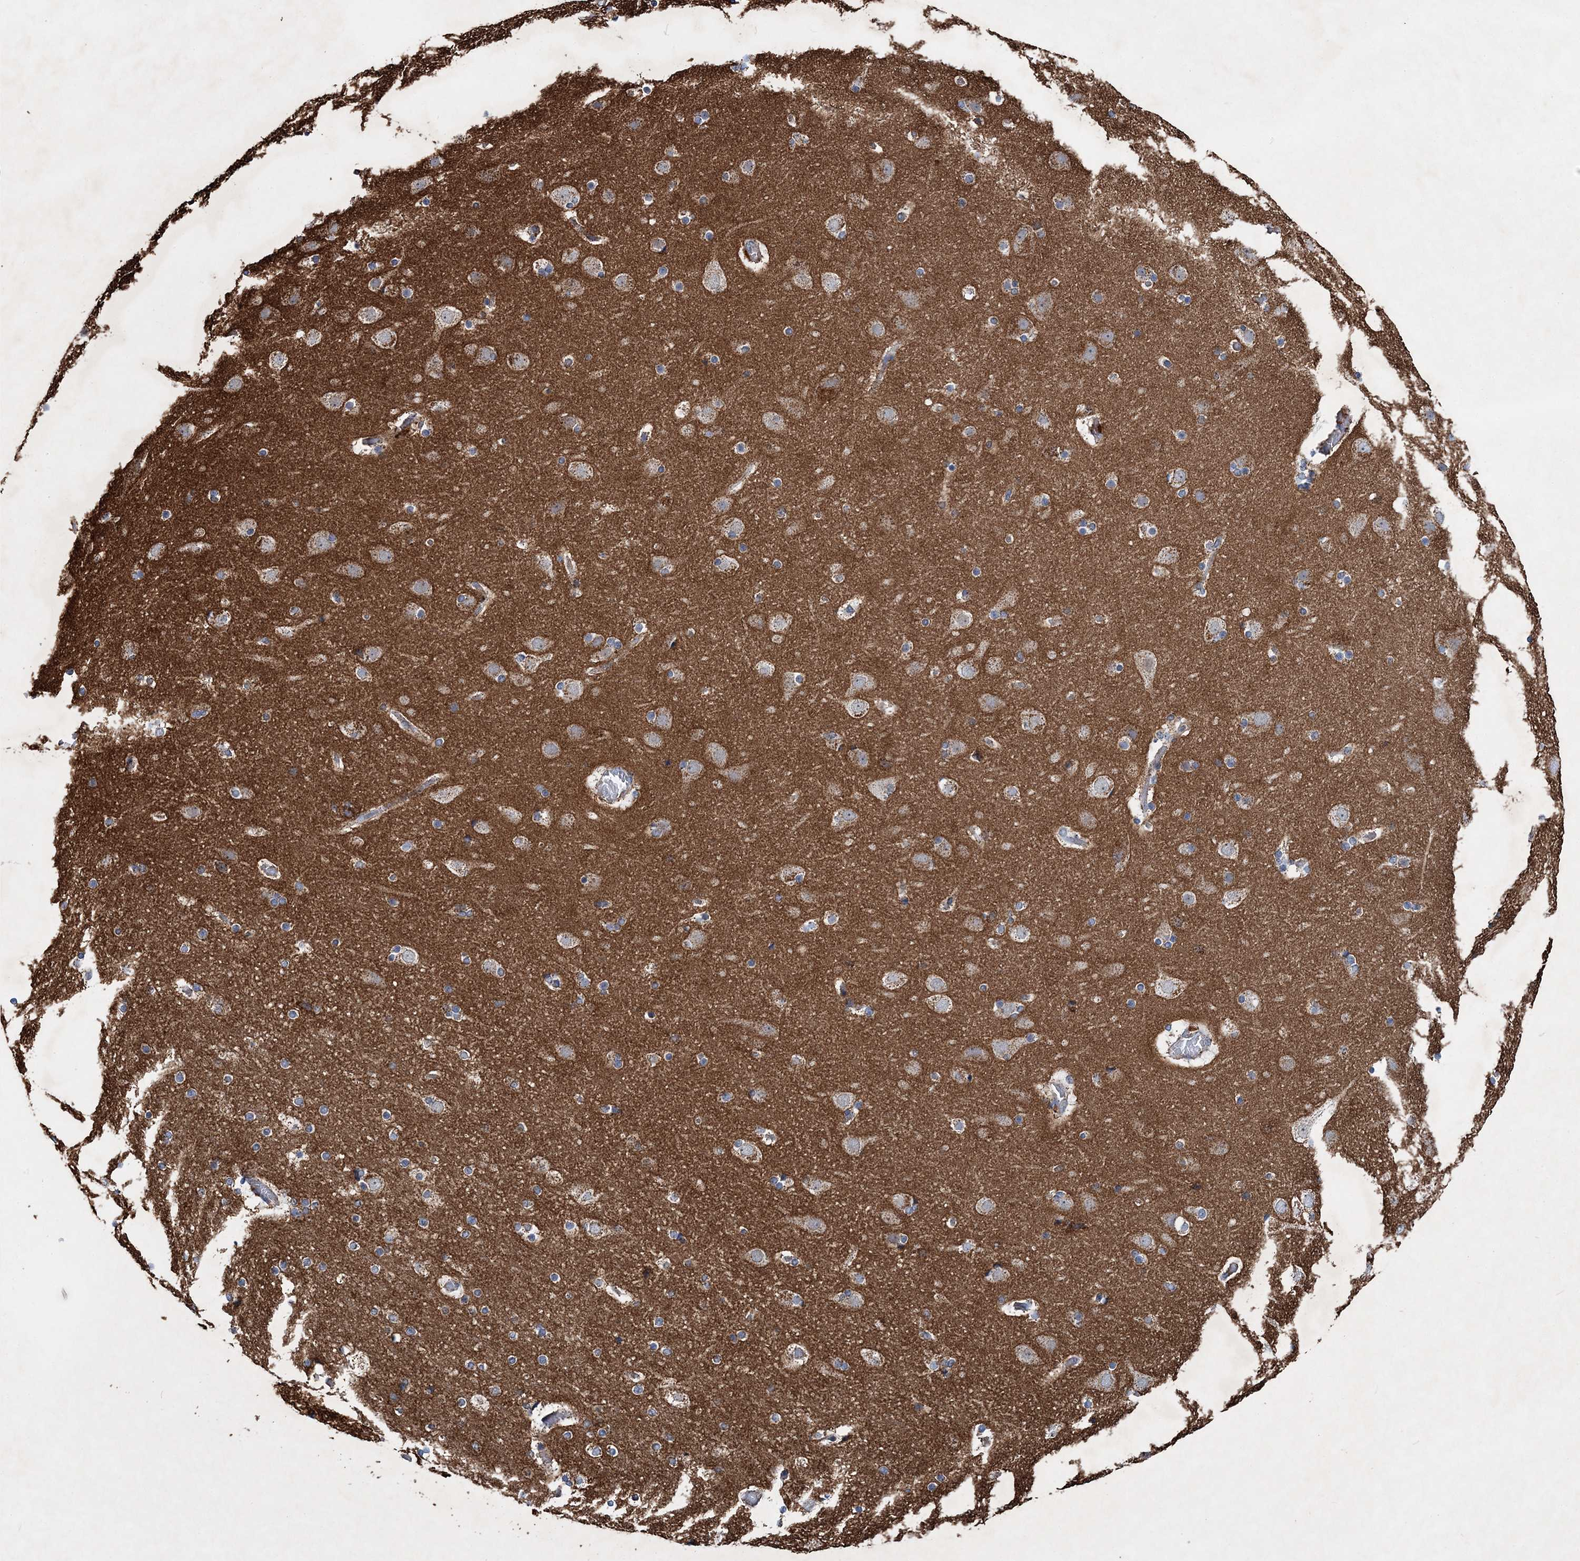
{"staining": {"intensity": "negative", "quantity": "none", "location": "none"}, "tissue": "cerebral cortex", "cell_type": "Endothelial cells", "image_type": "normal", "snomed": [{"axis": "morphology", "description": "Normal tissue, NOS"}, {"axis": "topography", "description": "Cerebral cortex"}], "caption": "DAB (3,3'-diaminobenzidine) immunohistochemical staining of benign human cerebral cortex shows no significant positivity in endothelial cells.", "gene": "SPAG16", "patient": {"sex": "male", "age": 57}}